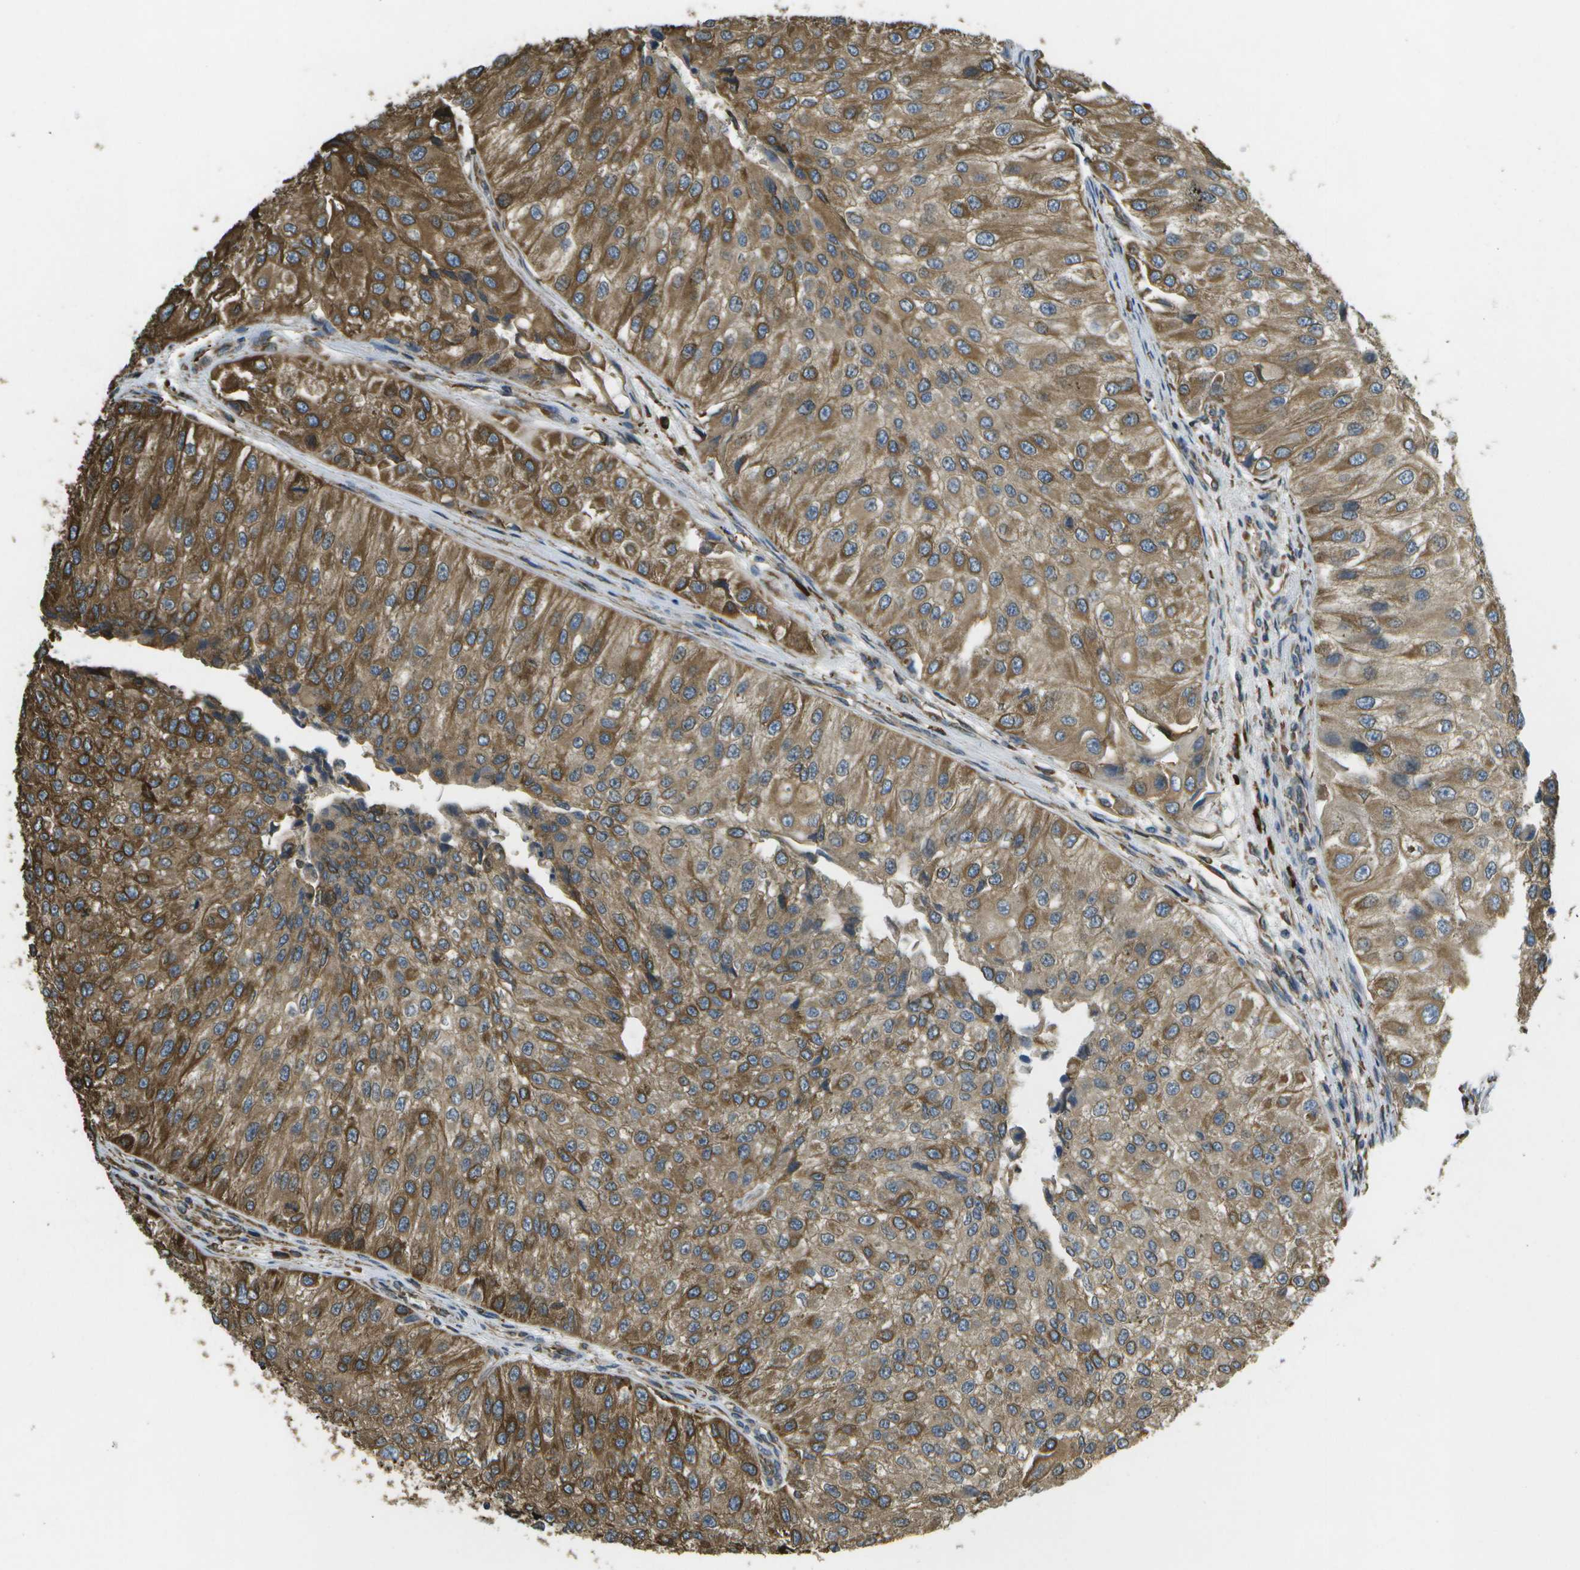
{"staining": {"intensity": "moderate", "quantity": ">75%", "location": "cytoplasmic/membranous"}, "tissue": "urothelial cancer", "cell_type": "Tumor cells", "image_type": "cancer", "snomed": [{"axis": "morphology", "description": "Urothelial carcinoma, High grade"}, {"axis": "topography", "description": "Kidney"}, {"axis": "topography", "description": "Urinary bladder"}], "caption": "IHC photomicrograph of urothelial carcinoma (high-grade) stained for a protein (brown), which demonstrates medium levels of moderate cytoplasmic/membranous expression in about >75% of tumor cells.", "gene": "PDIA4", "patient": {"sex": "male", "age": 77}}